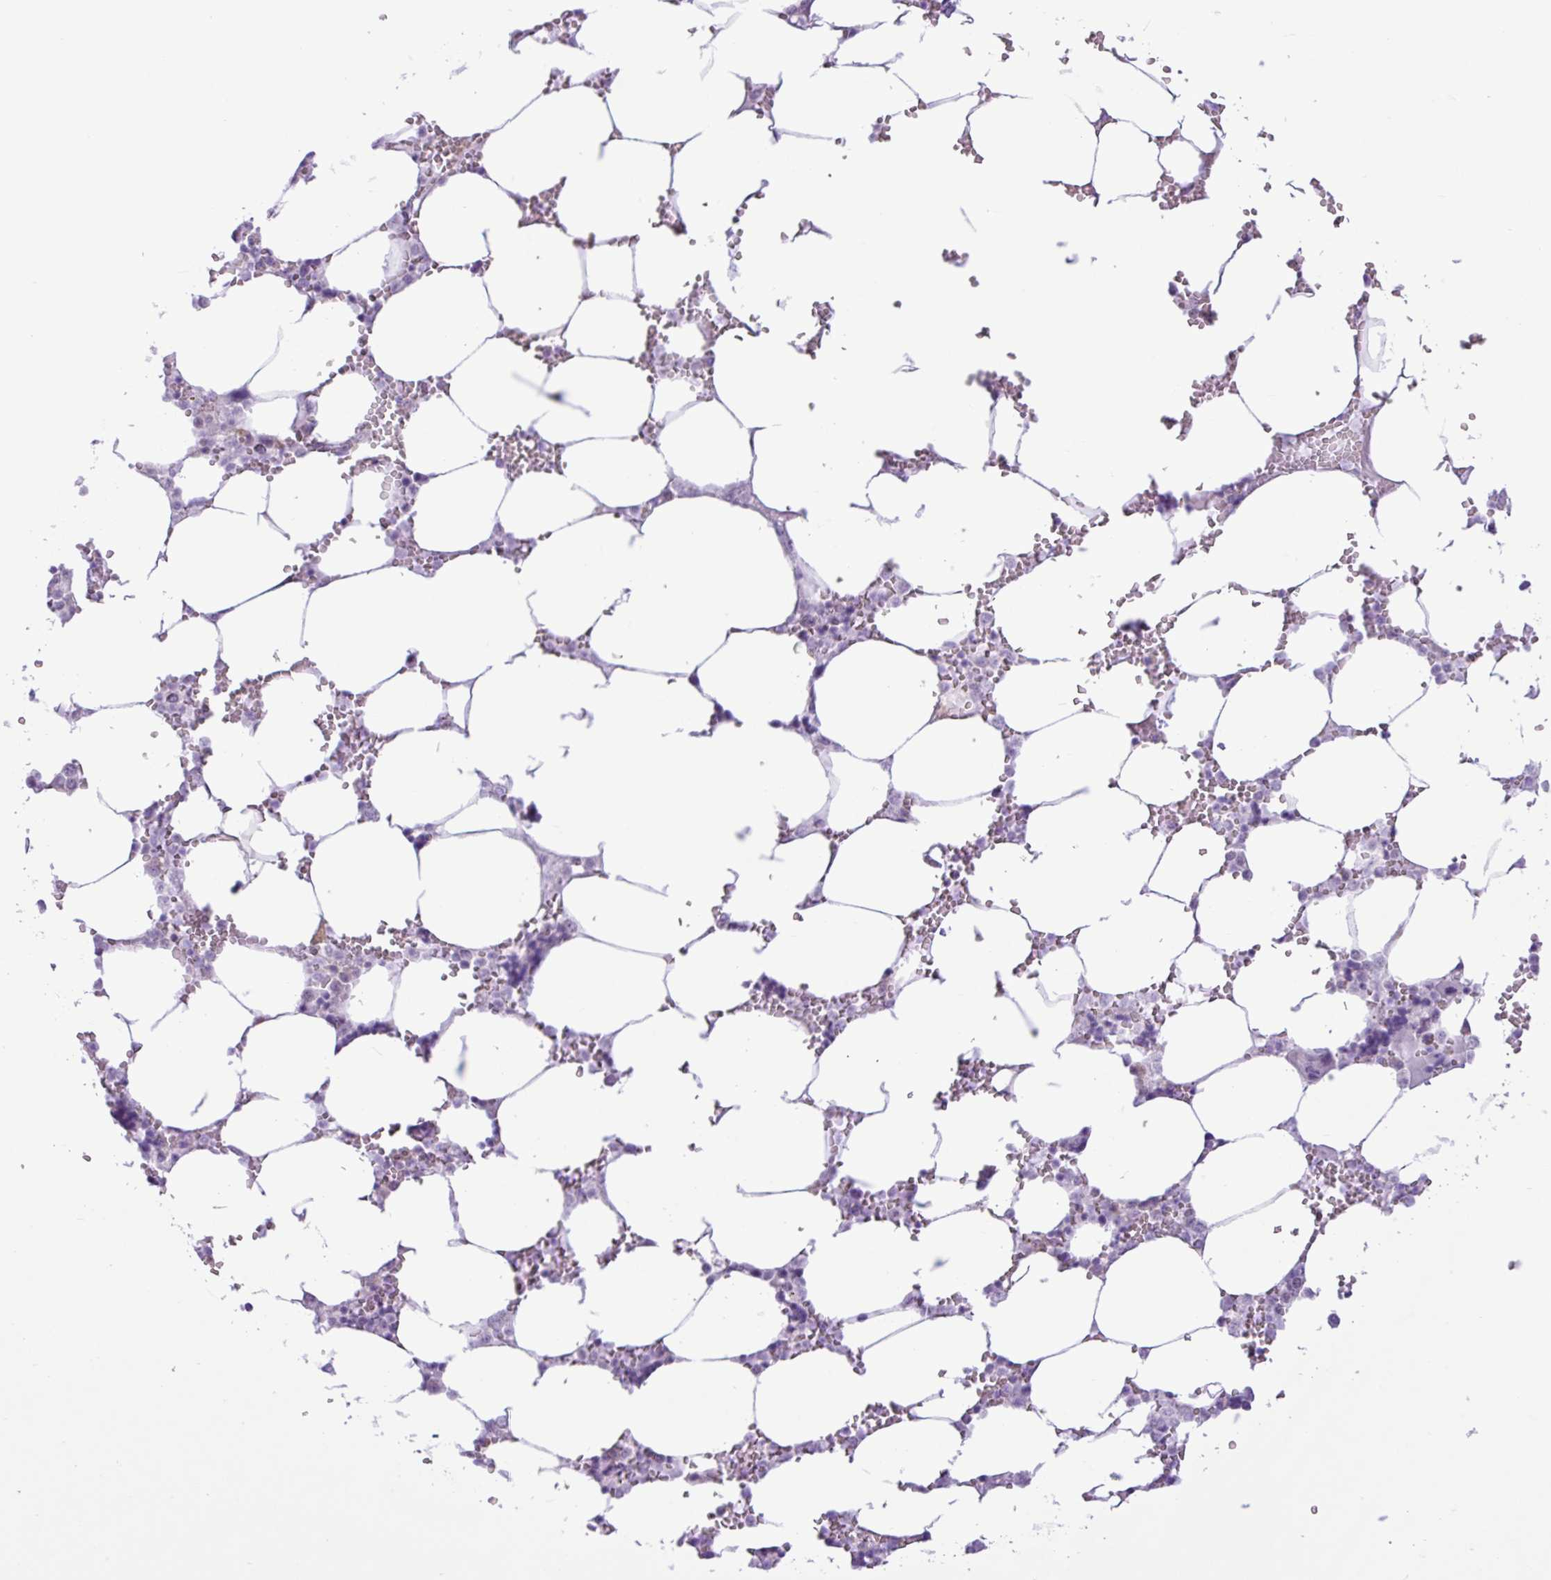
{"staining": {"intensity": "weak", "quantity": "<25%", "location": "cytoplasmic/membranous"}, "tissue": "bone marrow", "cell_type": "Hematopoietic cells", "image_type": "normal", "snomed": [{"axis": "morphology", "description": "Normal tissue, NOS"}, {"axis": "topography", "description": "Bone marrow"}], "caption": "The immunohistochemistry (IHC) histopathology image has no significant staining in hematopoietic cells of bone marrow. The staining is performed using DAB brown chromogen with nuclei counter-stained in using hematoxylin.", "gene": "ELOA2", "patient": {"sex": "male", "age": 64}}